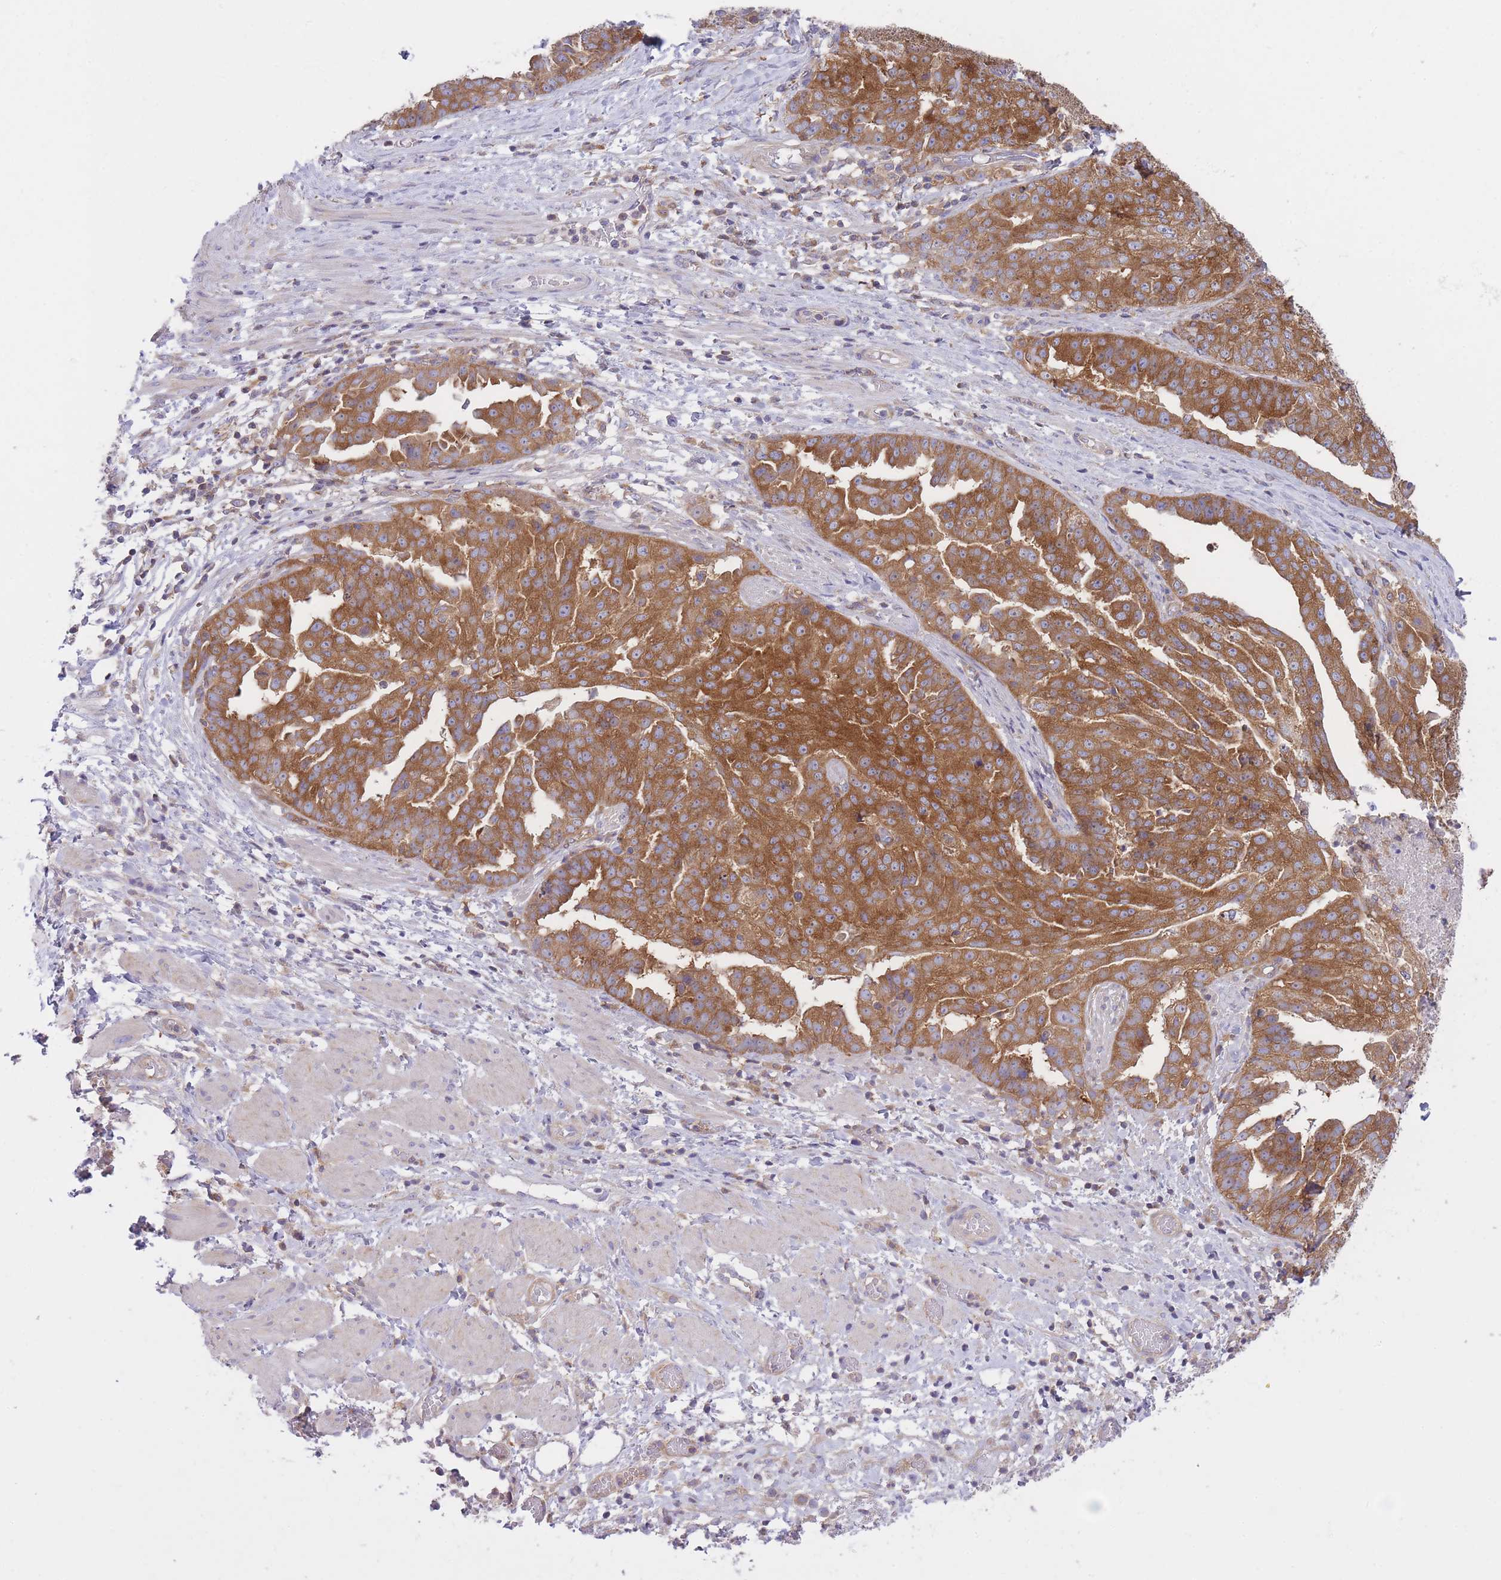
{"staining": {"intensity": "moderate", "quantity": ">75%", "location": "cytoplasmic/membranous"}, "tissue": "ovarian cancer", "cell_type": "Tumor cells", "image_type": "cancer", "snomed": [{"axis": "morphology", "description": "Cystadenocarcinoma, serous, NOS"}, {"axis": "topography", "description": "Ovary"}], "caption": "Moderate cytoplasmic/membranous protein staining is identified in about >75% of tumor cells in serous cystadenocarcinoma (ovarian). The staining was performed using DAB, with brown indicating positive protein expression. Nuclei are stained blue with hematoxylin.", "gene": "PRKAR1A", "patient": {"sex": "female", "age": 58}}